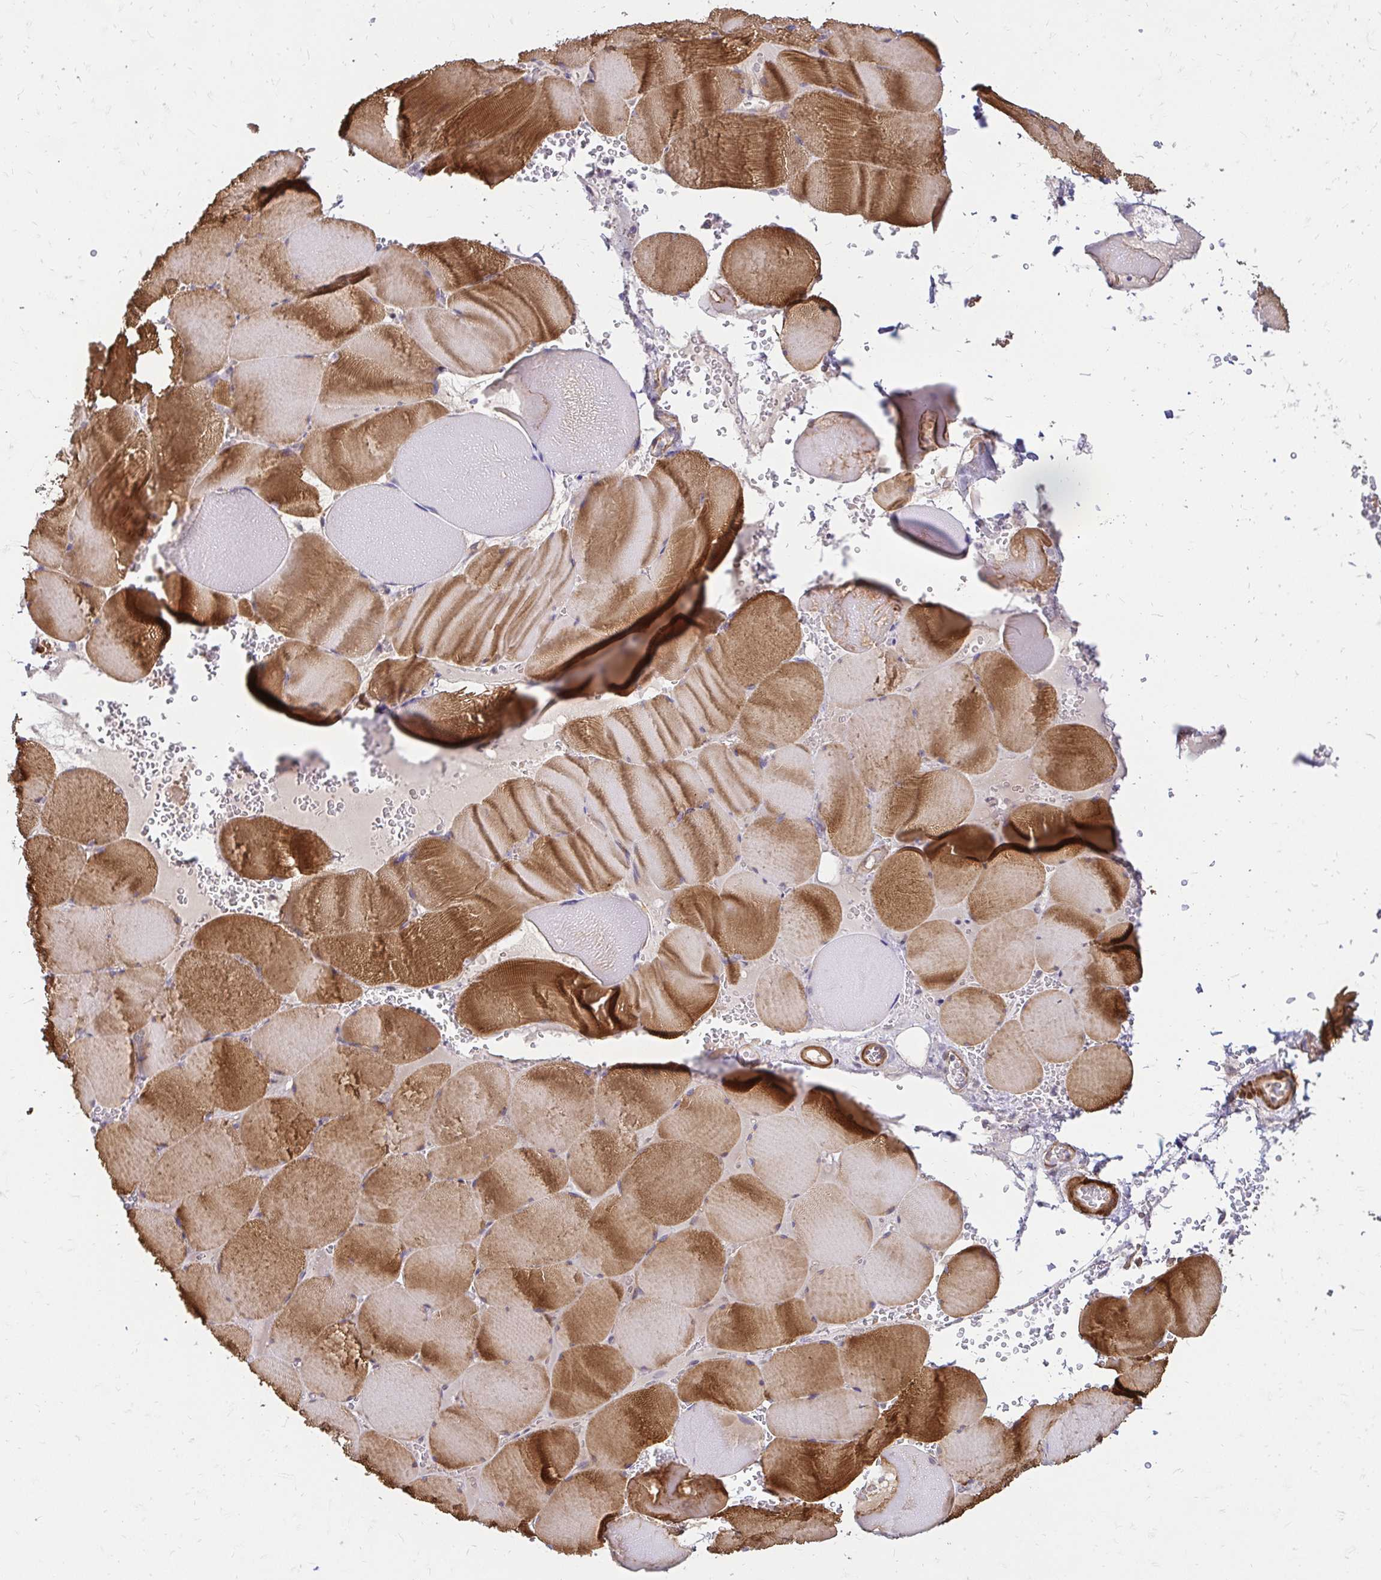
{"staining": {"intensity": "moderate", "quantity": ">75%", "location": "cytoplasmic/membranous"}, "tissue": "skeletal muscle", "cell_type": "Myocytes", "image_type": "normal", "snomed": [{"axis": "morphology", "description": "Normal tissue, NOS"}, {"axis": "topography", "description": "Skeletal muscle"}, {"axis": "topography", "description": "Head-Neck"}], "caption": "High-power microscopy captured an IHC image of normal skeletal muscle, revealing moderate cytoplasmic/membranous expression in approximately >75% of myocytes.", "gene": "YAP1", "patient": {"sex": "male", "age": 66}}